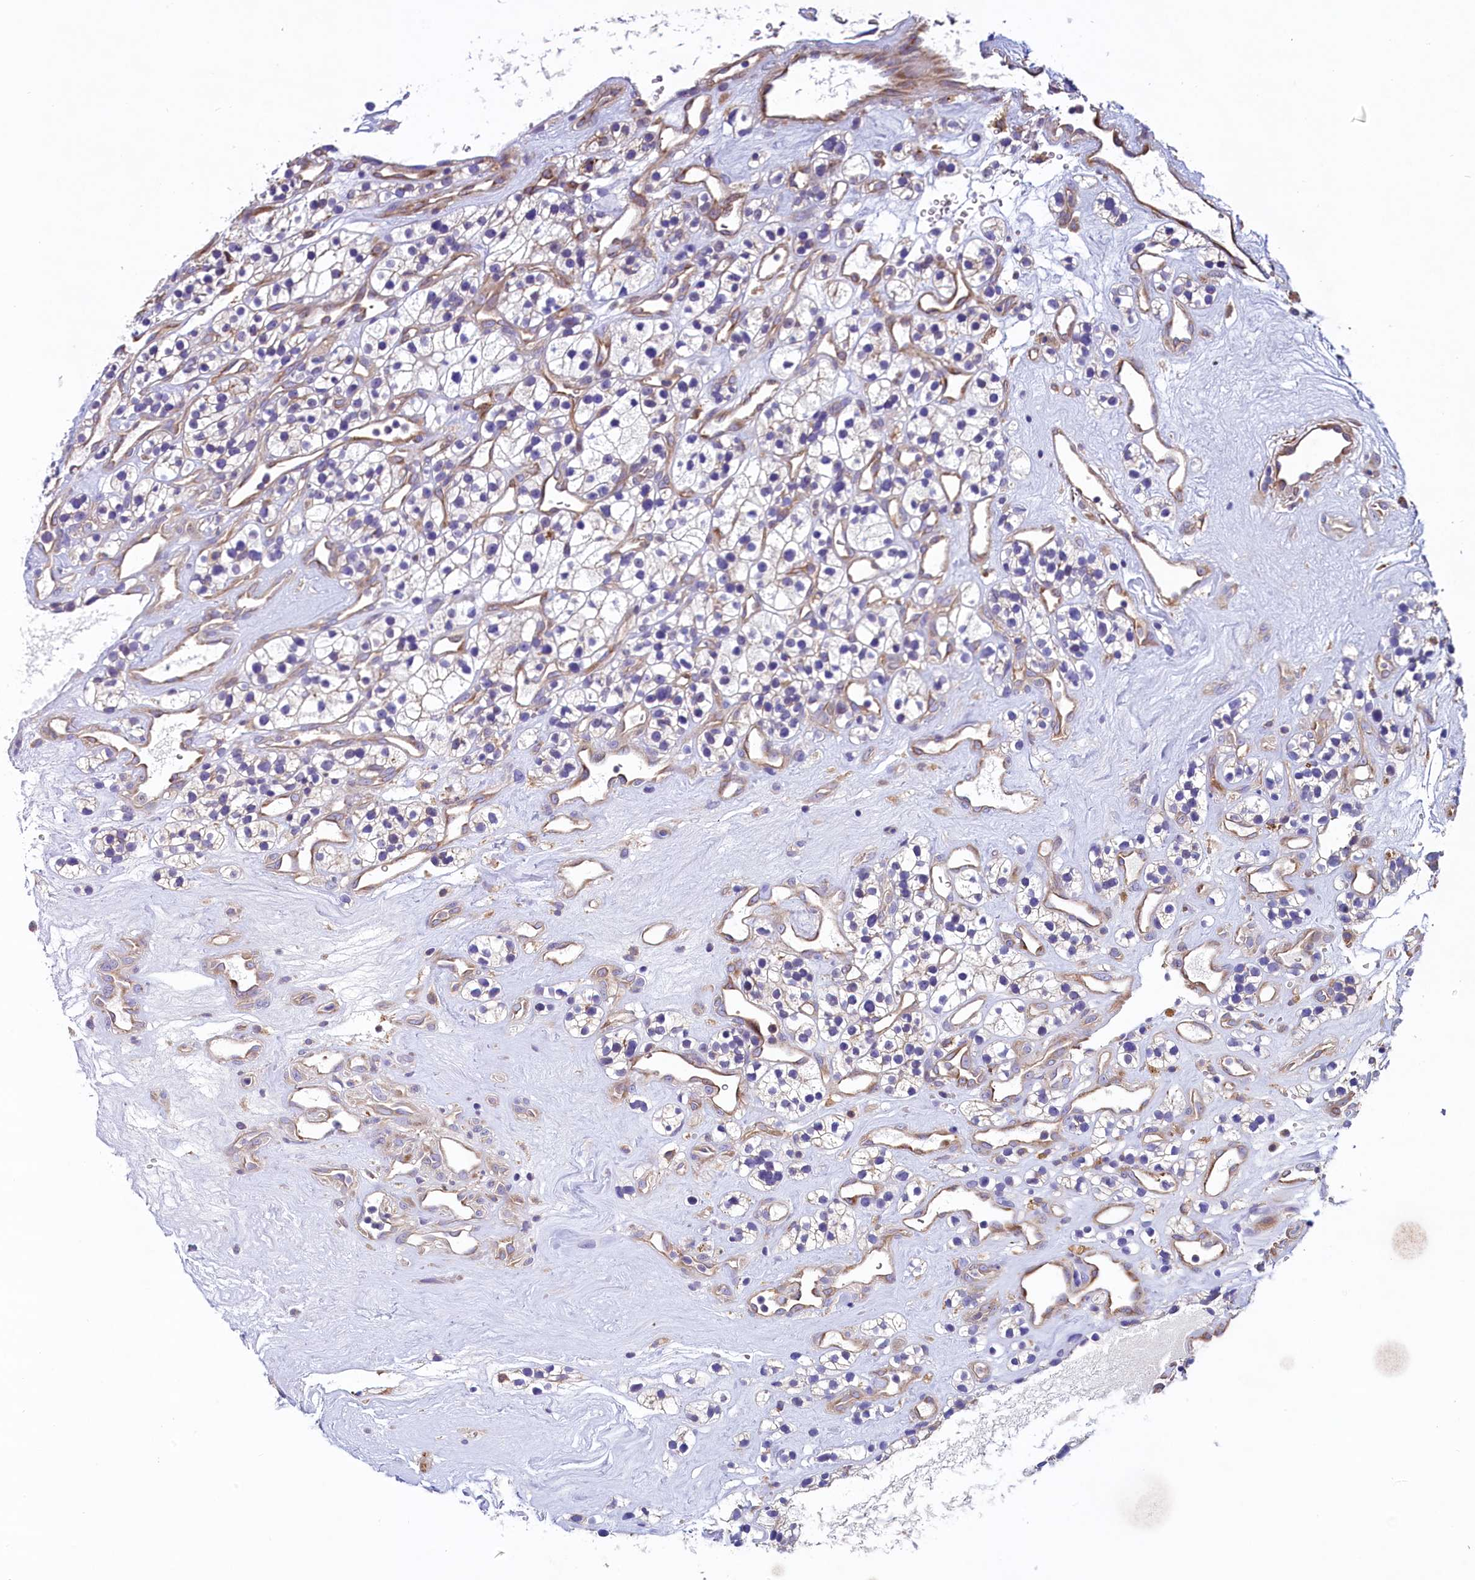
{"staining": {"intensity": "negative", "quantity": "none", "location": "none"}, "tissue": "renal cancer", "cell_type": "Tumor cells", "image_type": "cancer", "snomed": [{"axis": "morphology", "description": "Adenocarcinoma, NOS"}, {"axis": "topography", "description": "Kidney"}], "caption": "Immunohistochemical staining of human renal cancer displays no significant staining in tumor cells. (DAB (3,3'-diaminobenzidine) immunohistochemistry with hematoxylin counter stain).", "gene": "KRBOX5", "patient": {"sex": "female", "age": 57}}